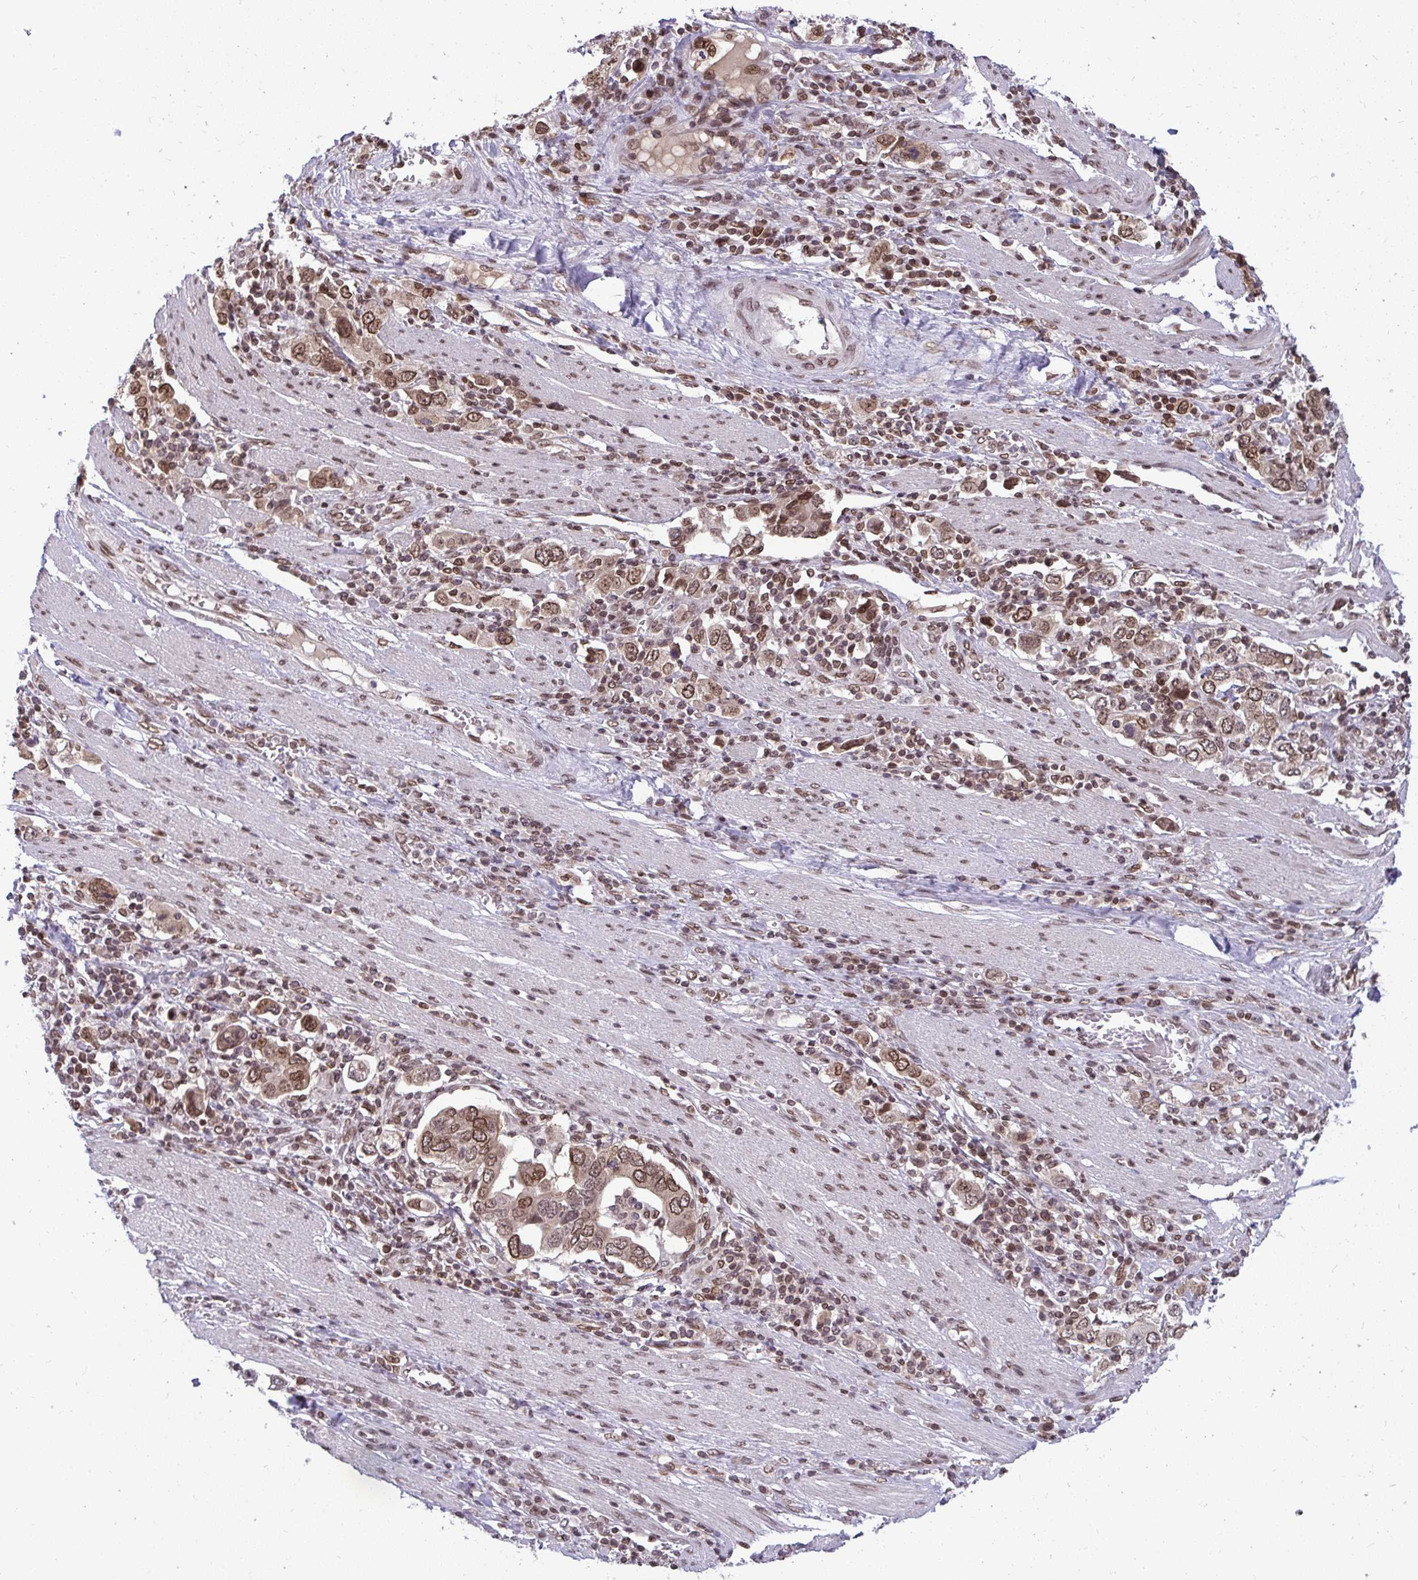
{"staining": {"intensity": "moderate", "quantity": ">75%", "location": "nuclear"}, "tissue": "stomach cancer", "cell_type": "Tumor cells", "image_type": "cancer", "snomed": [{"axis": "morphology", "description": "Adenocarcinoma, NOS"}, {"axis": "topography", "description": "Stomach, upper"}, {"axis": "topography", "description": "Stomach"}], "caption": "DAB (3,3'-diaminobenzidine) immunohistochemical staining of human stomach adenocarcinoma displays moderate nuclear protein expression in approximately >75% of tumor cells.", "gene": "JPT1", "patient": {"sex": "male", "age": 62}}